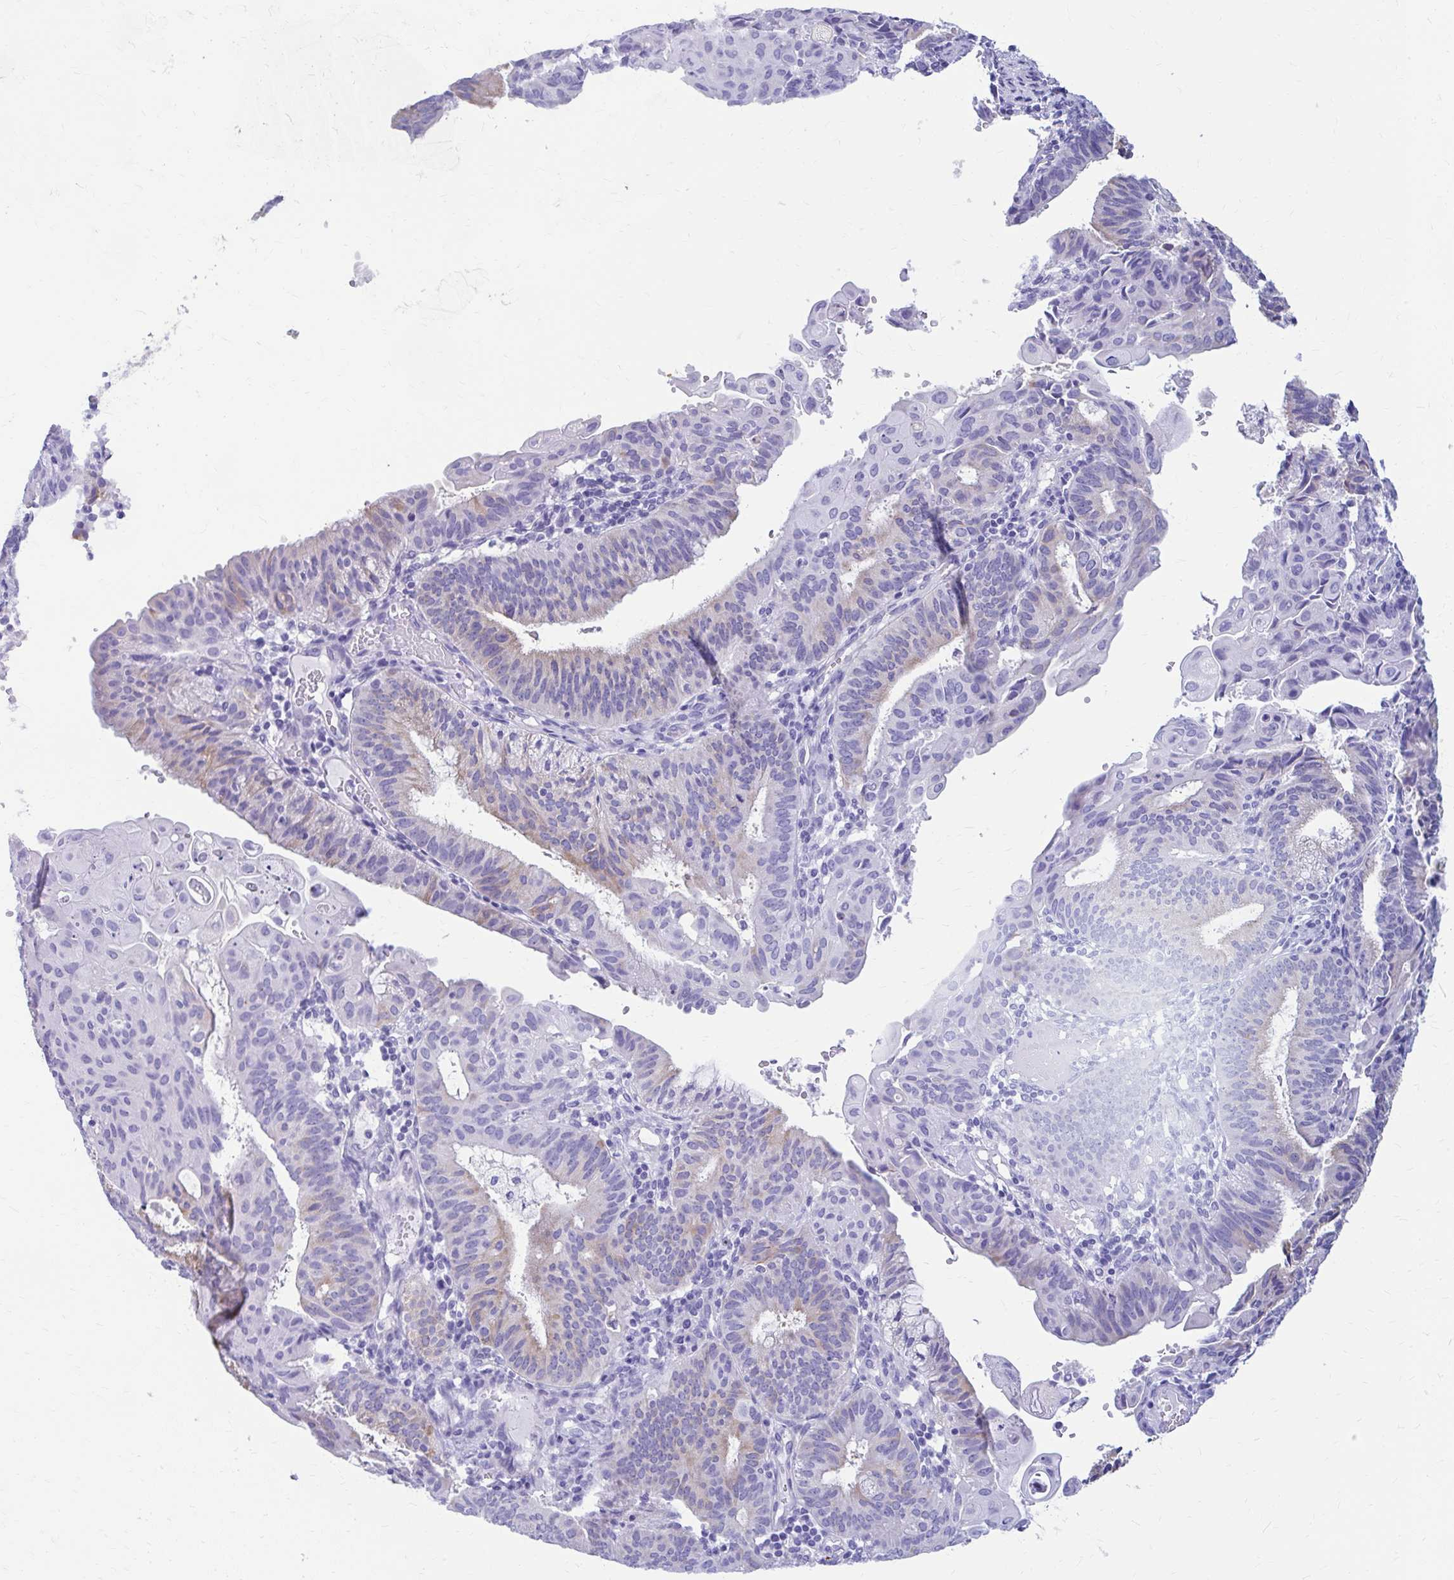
{"staining": {"intensity": "weak", "quantity": "<25%", "location": "cytoplasmic/membranous"}, "tissue": "endometrial cancer", "cell_type": "Tumor cells", "image_type": "cancer", "snomed": [{"axis": "morphology", "description": "Adenocarcinoma, NOS"}, {"axis": "topography", "description": "Endometrium"}], "caption": "Image shows no protein staining in tumor cells of endometrial adenocarcinoma tissue. (Stains: DAB (3,3'-diaminobenzidine) IHC with hematoxylin counter stain, Microscopy: brightfield microscopy at high magnification).", "gene": "NSG2", "patient": {"sex": "female", "age": 49}}